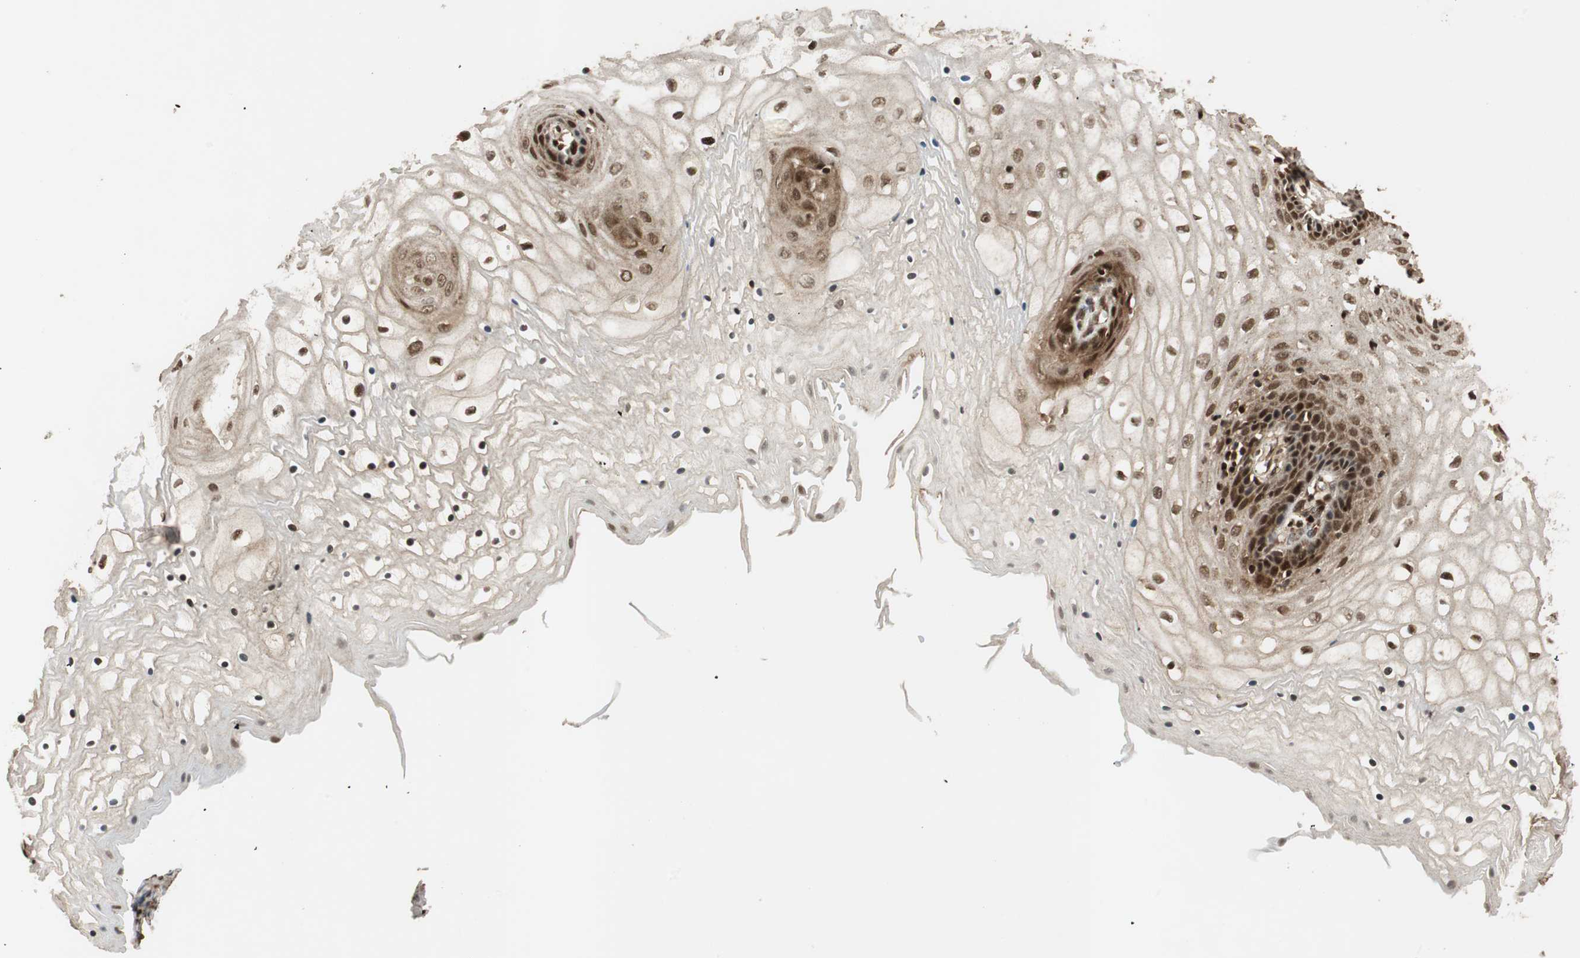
{"staining": {"intensity": "strong", "quantity": ">75%", "location": "cytoplasmic/membranous,nuclear"}, "tissue": "vagina", "cell_type": "Squamous epithelial cells", "image_type": "normal", "snomed": [{"axis": "morphology", "description": "Normal tissue, NOS"}, {"axis": "topography", "description": "Vagina"}], "caption": "Protein positivity by immunohistochemistry (IHC) shows strong cytoplasmic/membranous,nuclear expression in approximately >75% of squamous epithelial cells in benign vagina. (Stains: DAB (3,3'-diaminobenzidine) in brown, nuclei in blue, Microscopy: brightfield microscopy at high magnification).", "gene": "RPA3", "patient": {"sex": "female", "age": 34}}